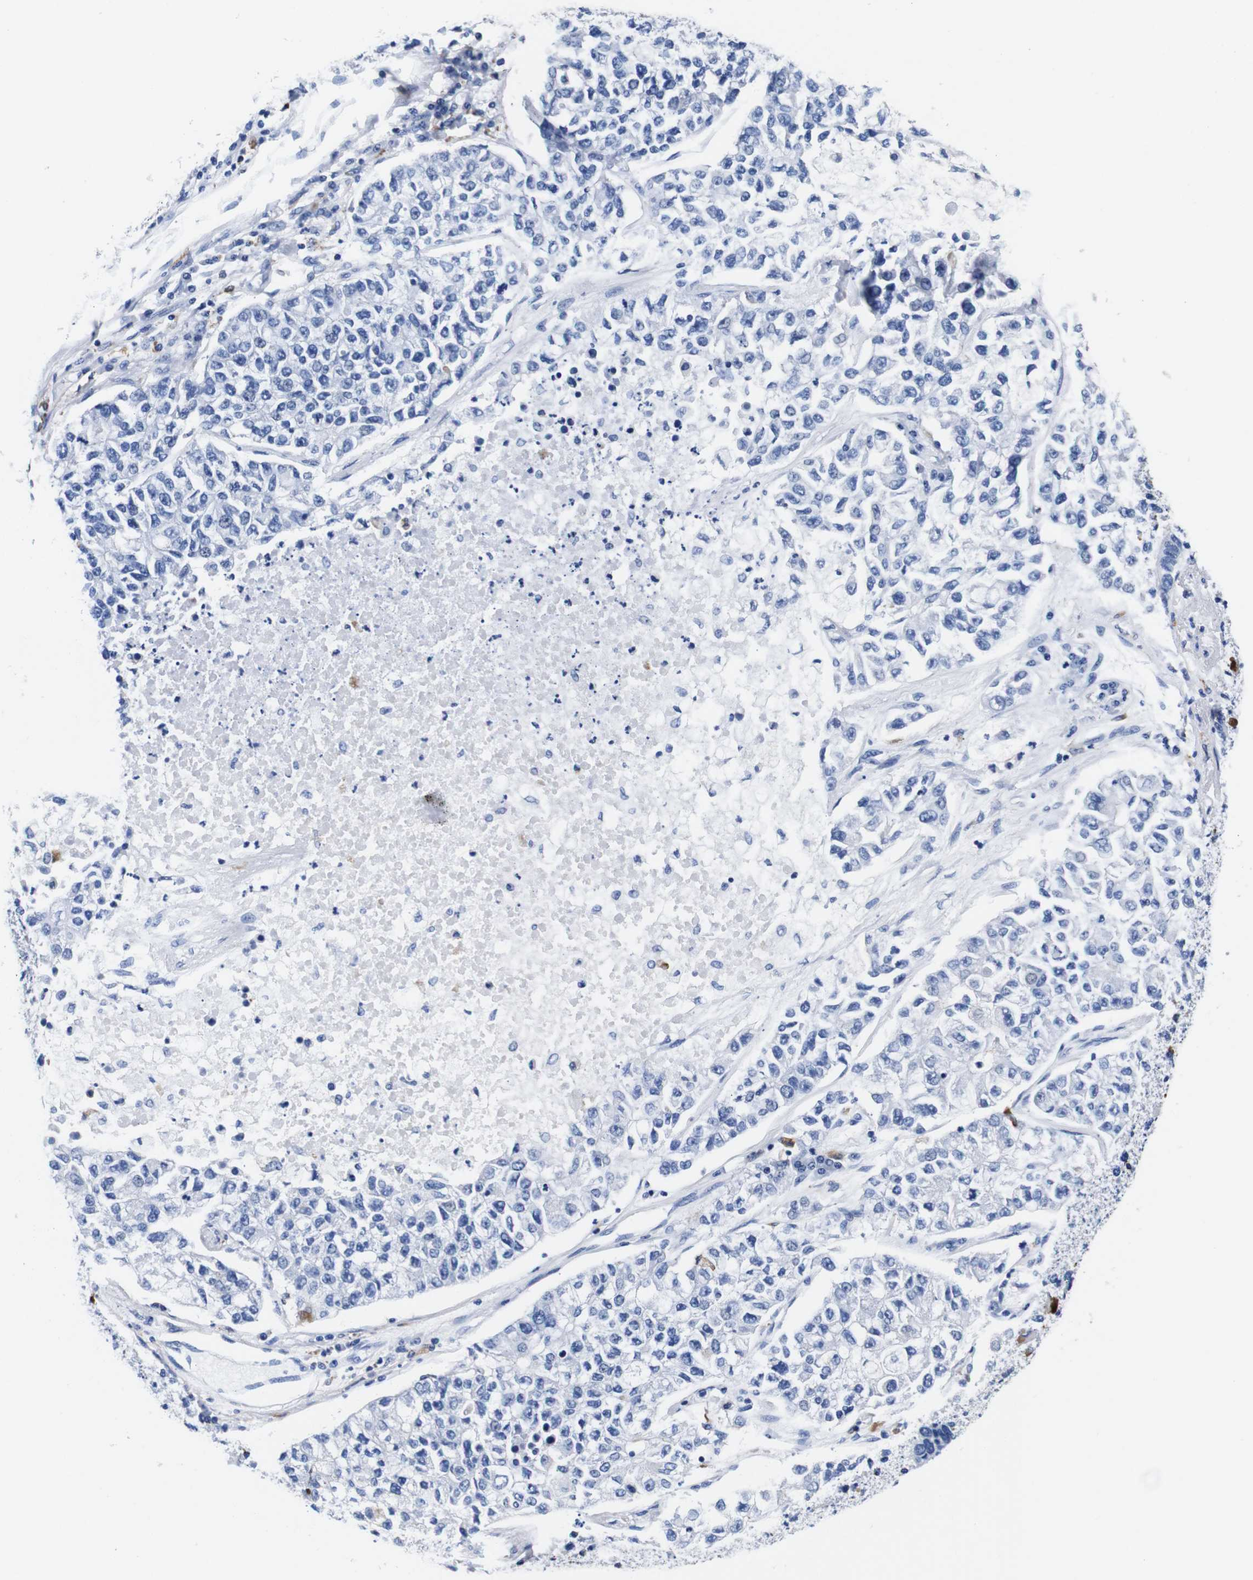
{"staining": {"intensity": "negative", "quantity": "none", "location": "none"}, "tissue": "lung cancer", "cell_type": "Tumor cells", "image_type": "cancer", "snomed": [{"axis": "morphology", "description": "Adenocarcinoma, NOS"}, {"axis": "topography", "description": "Lung"}], "caption": "Immunohistochemistry histopathology image of human lung cancer (adenocarcinoma) stained for a protein (brown), which displays no positivity in tumor cells.", "gene": "HLA-DMB", "patient": {"sex": "male", "age": 49}}